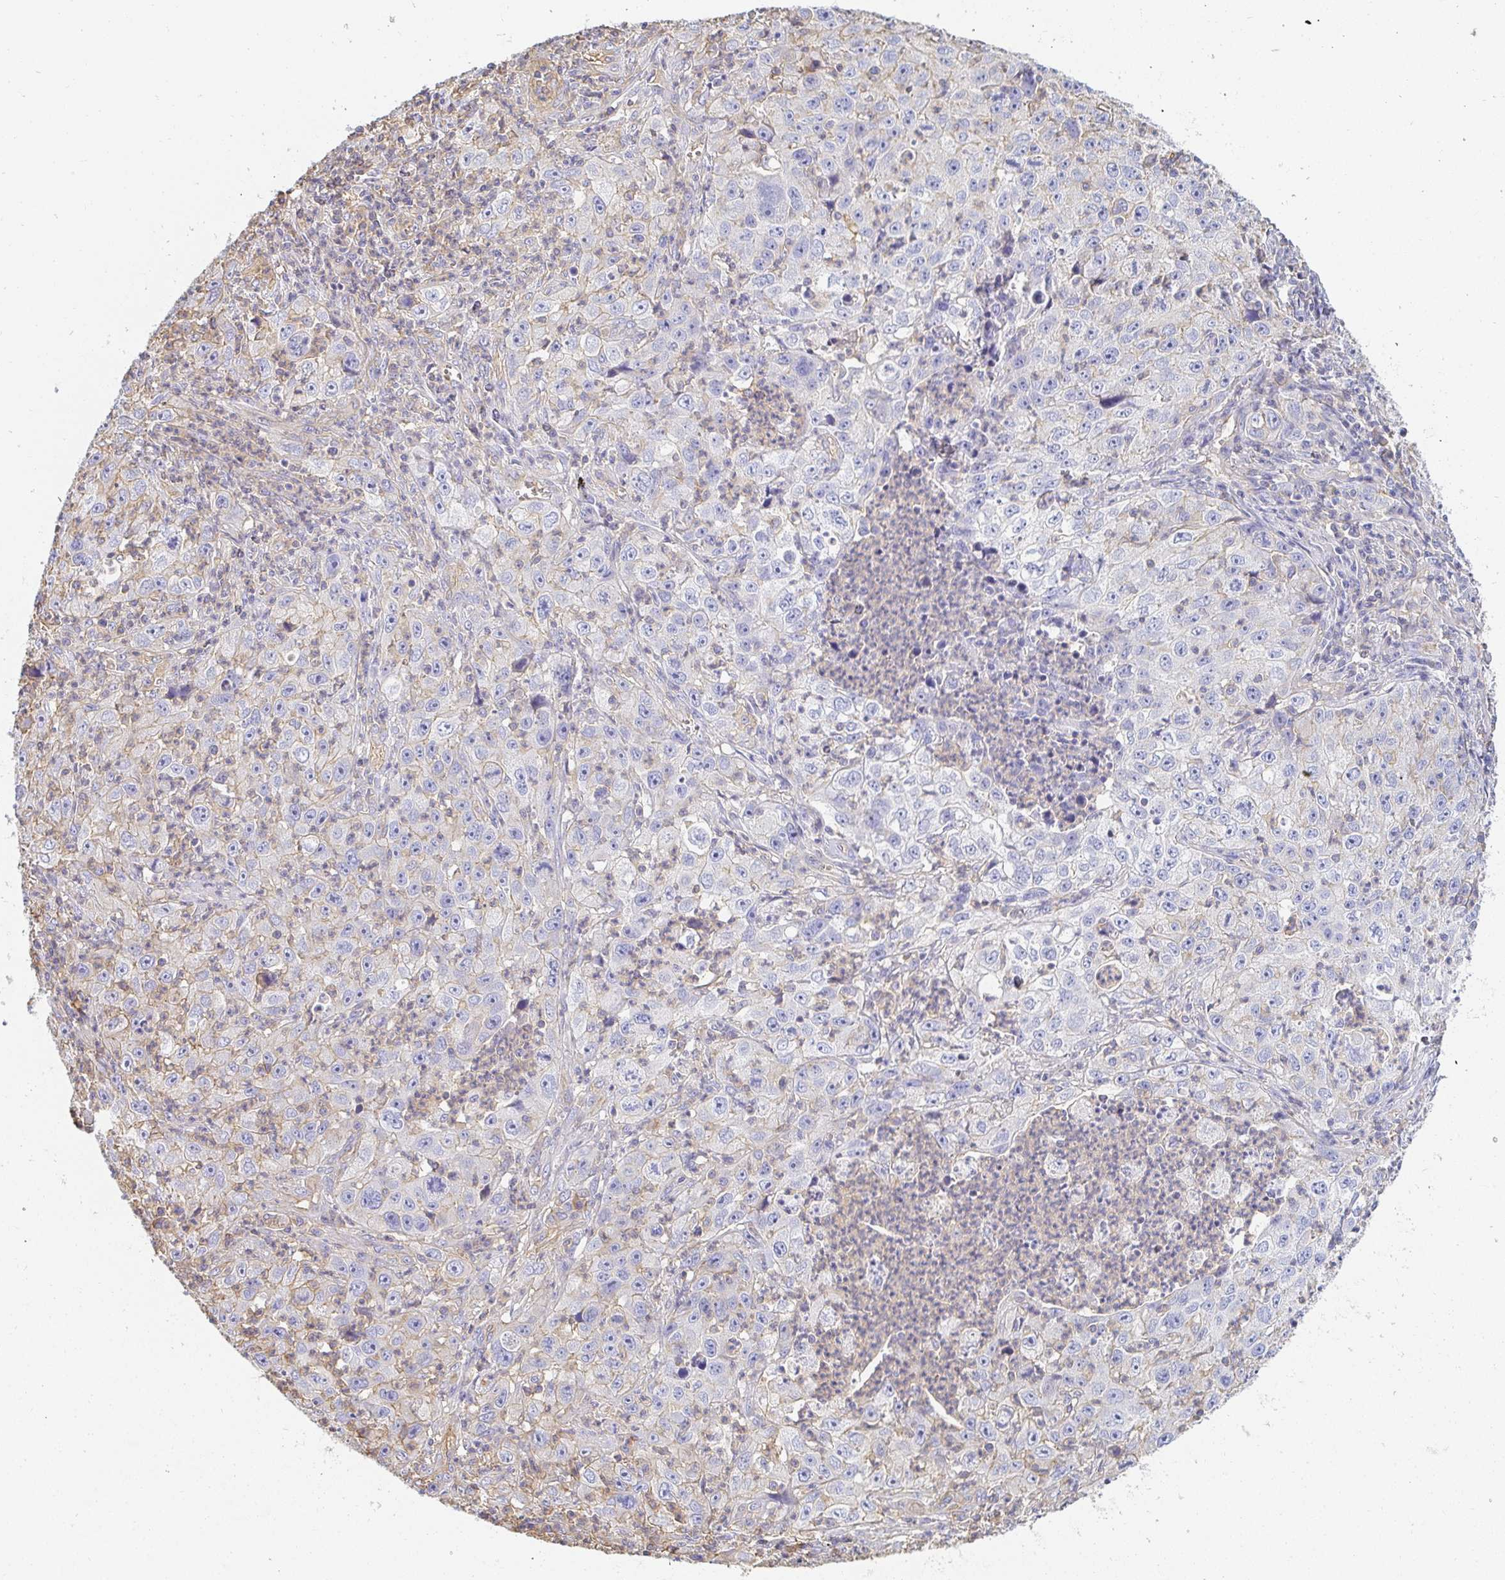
{"staining": {"intensity": "negative", "quantity": "none", "location": "none"}, "tissue": "lung cancer", "cell_type": "Tumor cells", "image_type": "cancer", "snomed": [{"axis": "morphology", "description": "Squamous cell carcinoma, NOS"}, {"axis": "topography", "description": "Lung"}], "caption": "Tumor cells show no significant positivity in lung cancer (squamous cell carcinoma).", "gene": "TSPAN19", "patient": {"sex": "male", "age": 71}}